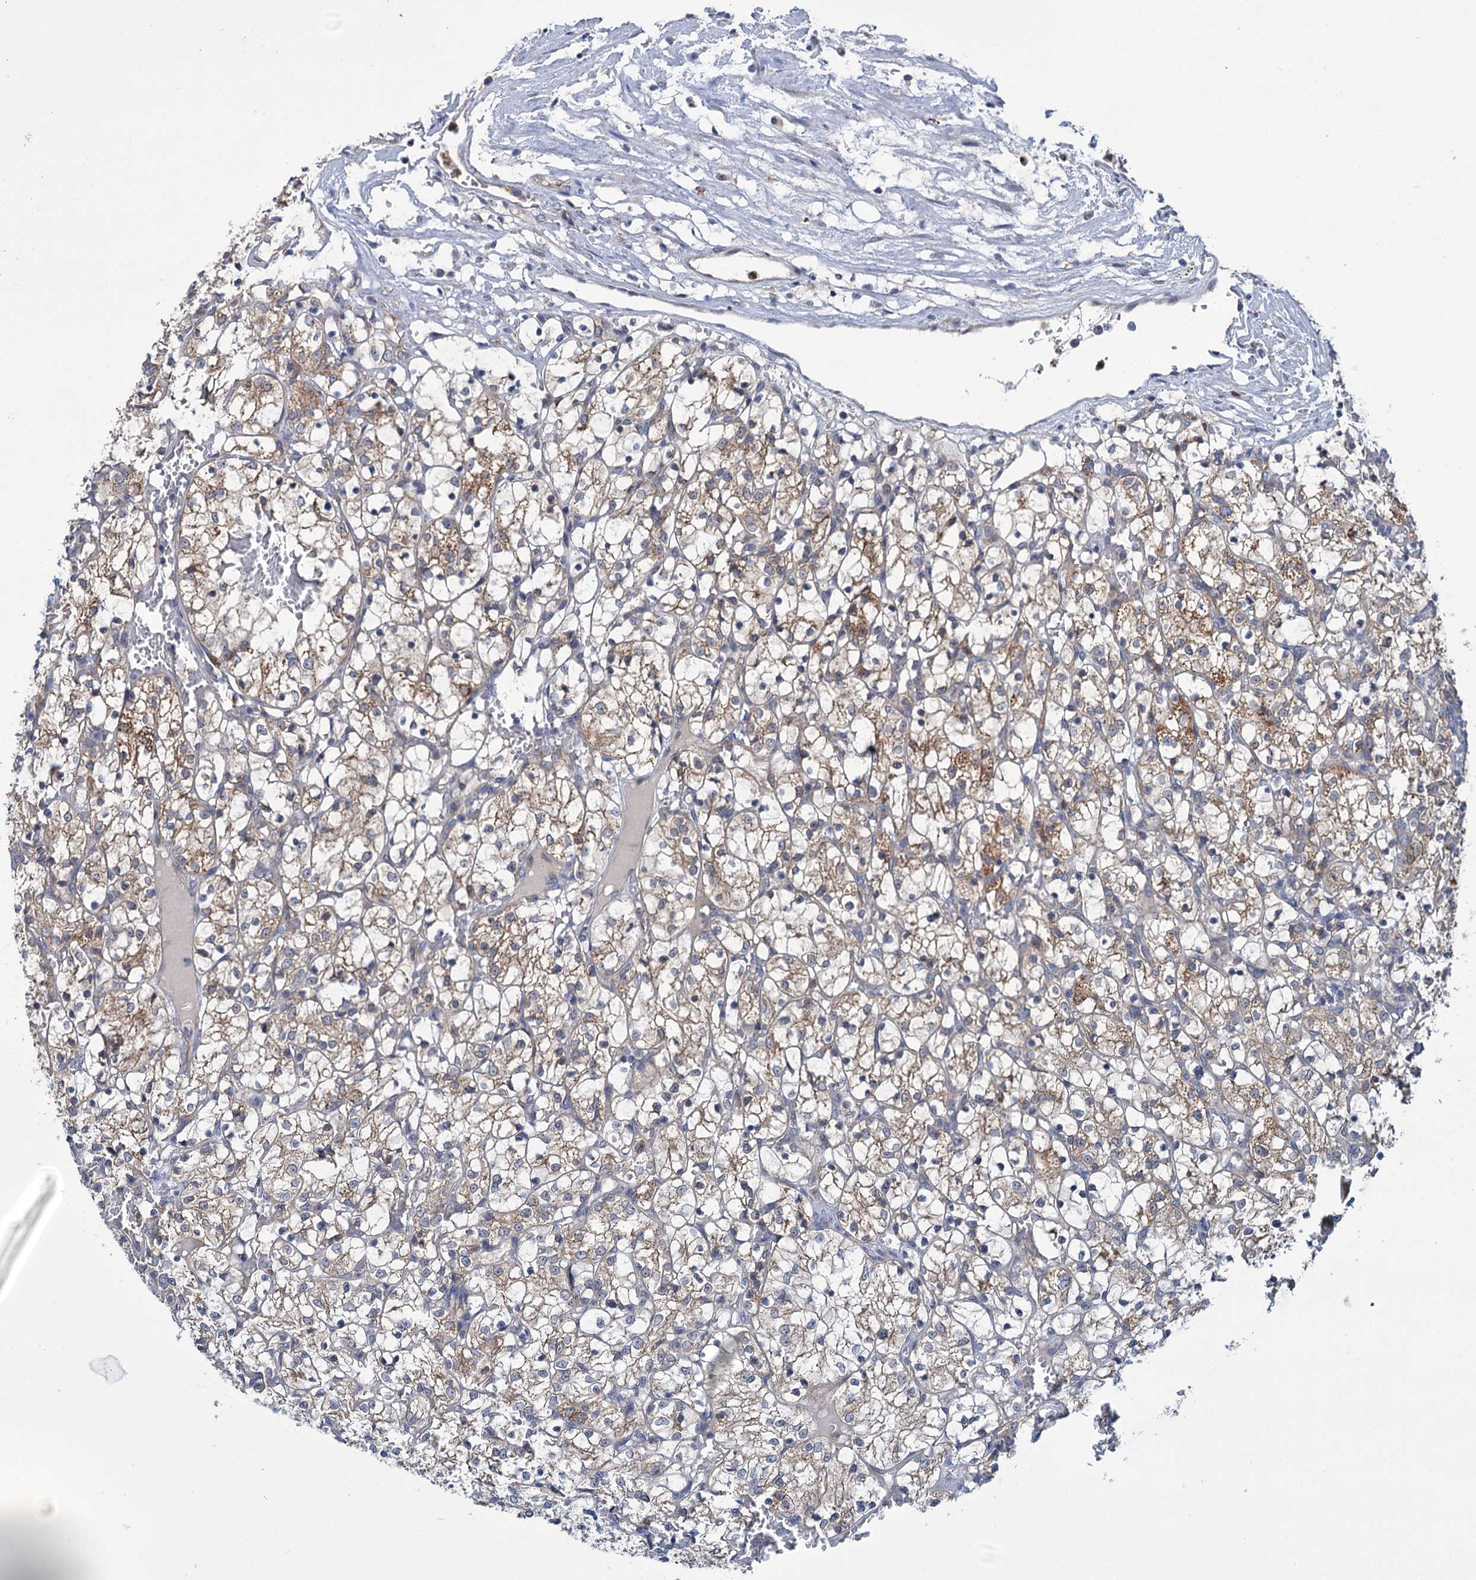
{"staining": {"intensity": "weak", "quantity": "25%-75%", "location": "cytoplasmic/membranous"}, "tissue": "renal cancer", "cell_type": "Tumor cells", "image_type": "cancer", "snomed": [{"axis": "morphology", "description": "Adenocarcinoma, NOS"}, {"axis": "topography", "description": "Kidney"}], "caption": "Human adenocarcinoma (renal) stained with a brown dye displays weak cytoplasmic/membranous positive expression in approximately 25%-75% of tumor cells.", "gene": "DYNC2H1", "patient": {"sex": "female", "age": 69}}